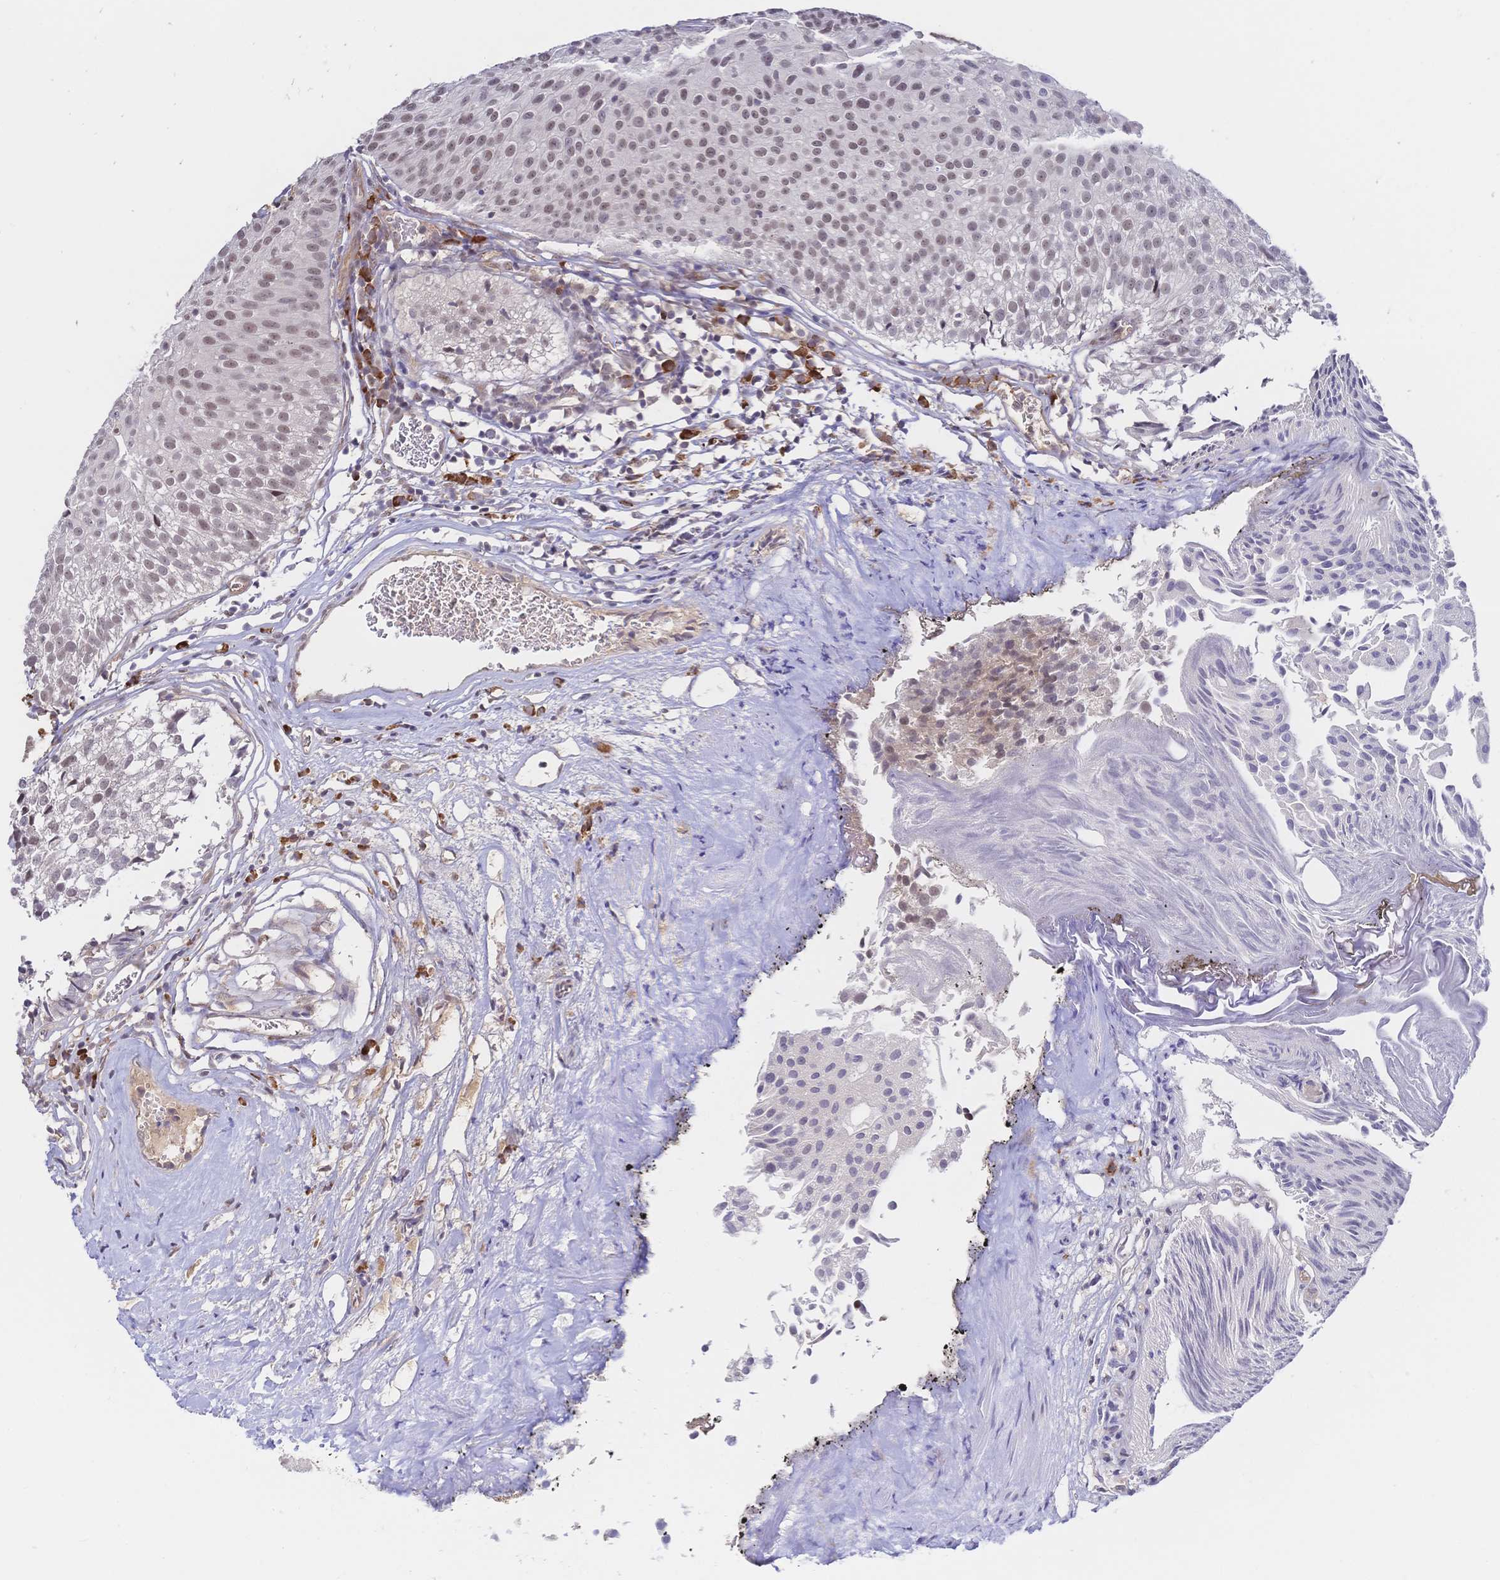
{"staining": {"intensity": "weak", "quantity": "25%-75%", "location": "nuclear"}, "tissue": "urothelial cancer", "cell_type": "Tumor cells", "image_type": "cancer", "snomed": [{"axis": "morphology", "description": "Urothelial carcinoma, Low grade"}, {"axis": "topography", "description": "Urinary bladder"}], "caption": "An image showing weak nuclear positivity in approximately 25%-75% of tumor cells in urothelial cancer, as visualized by brown immunohistochemical staining.", "gene": "LMO4", "patient": {"sex": "male", "age": 80}}